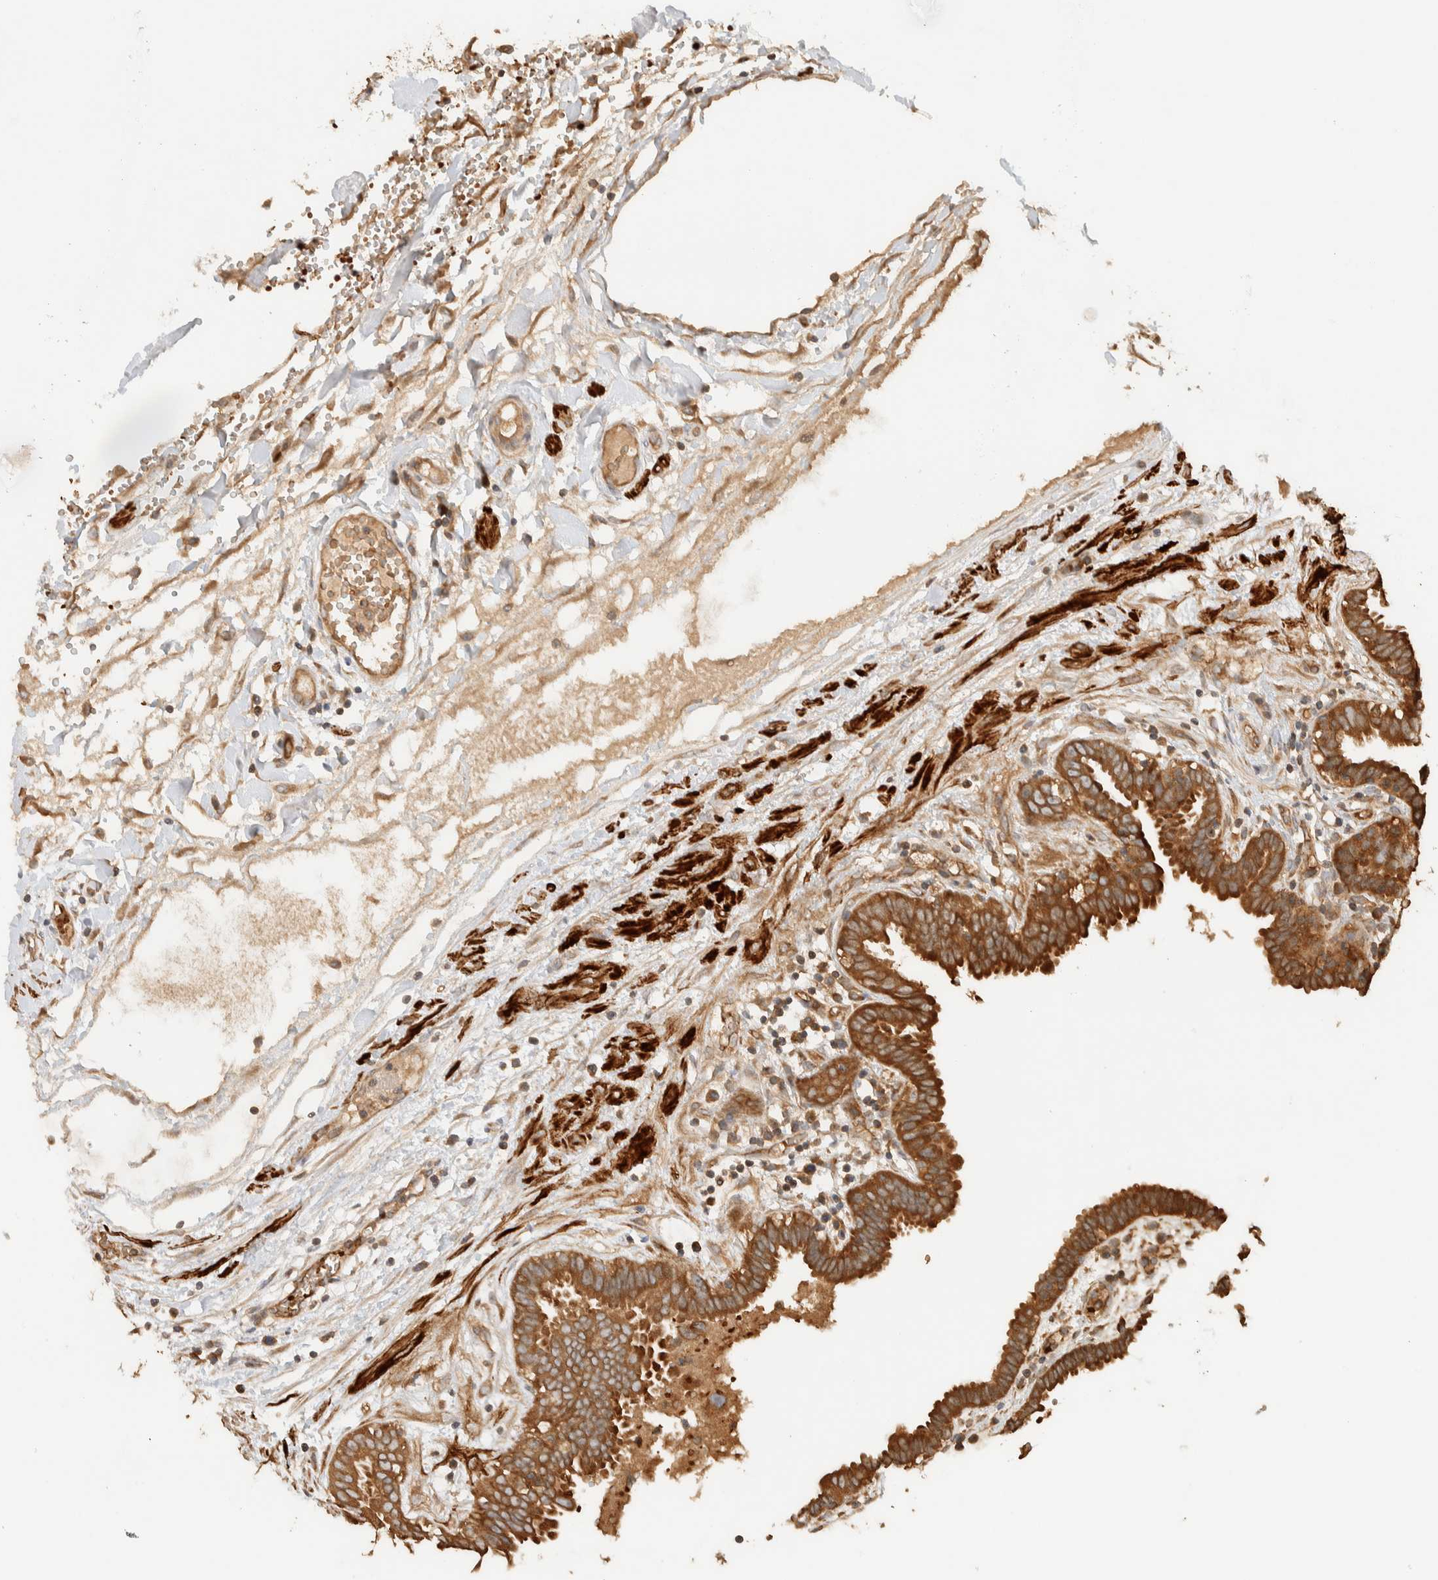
{"staining": {"intensity": "moderate", "quantity": ">75%", "location": "cytoplasmic/membranous"}, "tissue": "fallopian tube", "cell_type": "Glandular cells", "image_type": "normal", "snomed": [{"axis": "morphology", "description": "Normal tissue, NOS"}, {"axis": "topography", "description": "Fallopian tube"}, {"axis": "topography", "description": "Placenta"}], "caption": "Immunohistochemistry (IHC) staining of normal fallopian tube, which displays medium levels of moderate cytoplasmic/membranous staining in about >75% of glandular cells indicating moderate cytoplasmic/membranous protein staining. The staining was performed using DAB (brown) for protein detection and nuclei were counterstained in hematoxylin (blue).", "gene": "TTI2", "patient": {"sex": "female", "age": 32}}